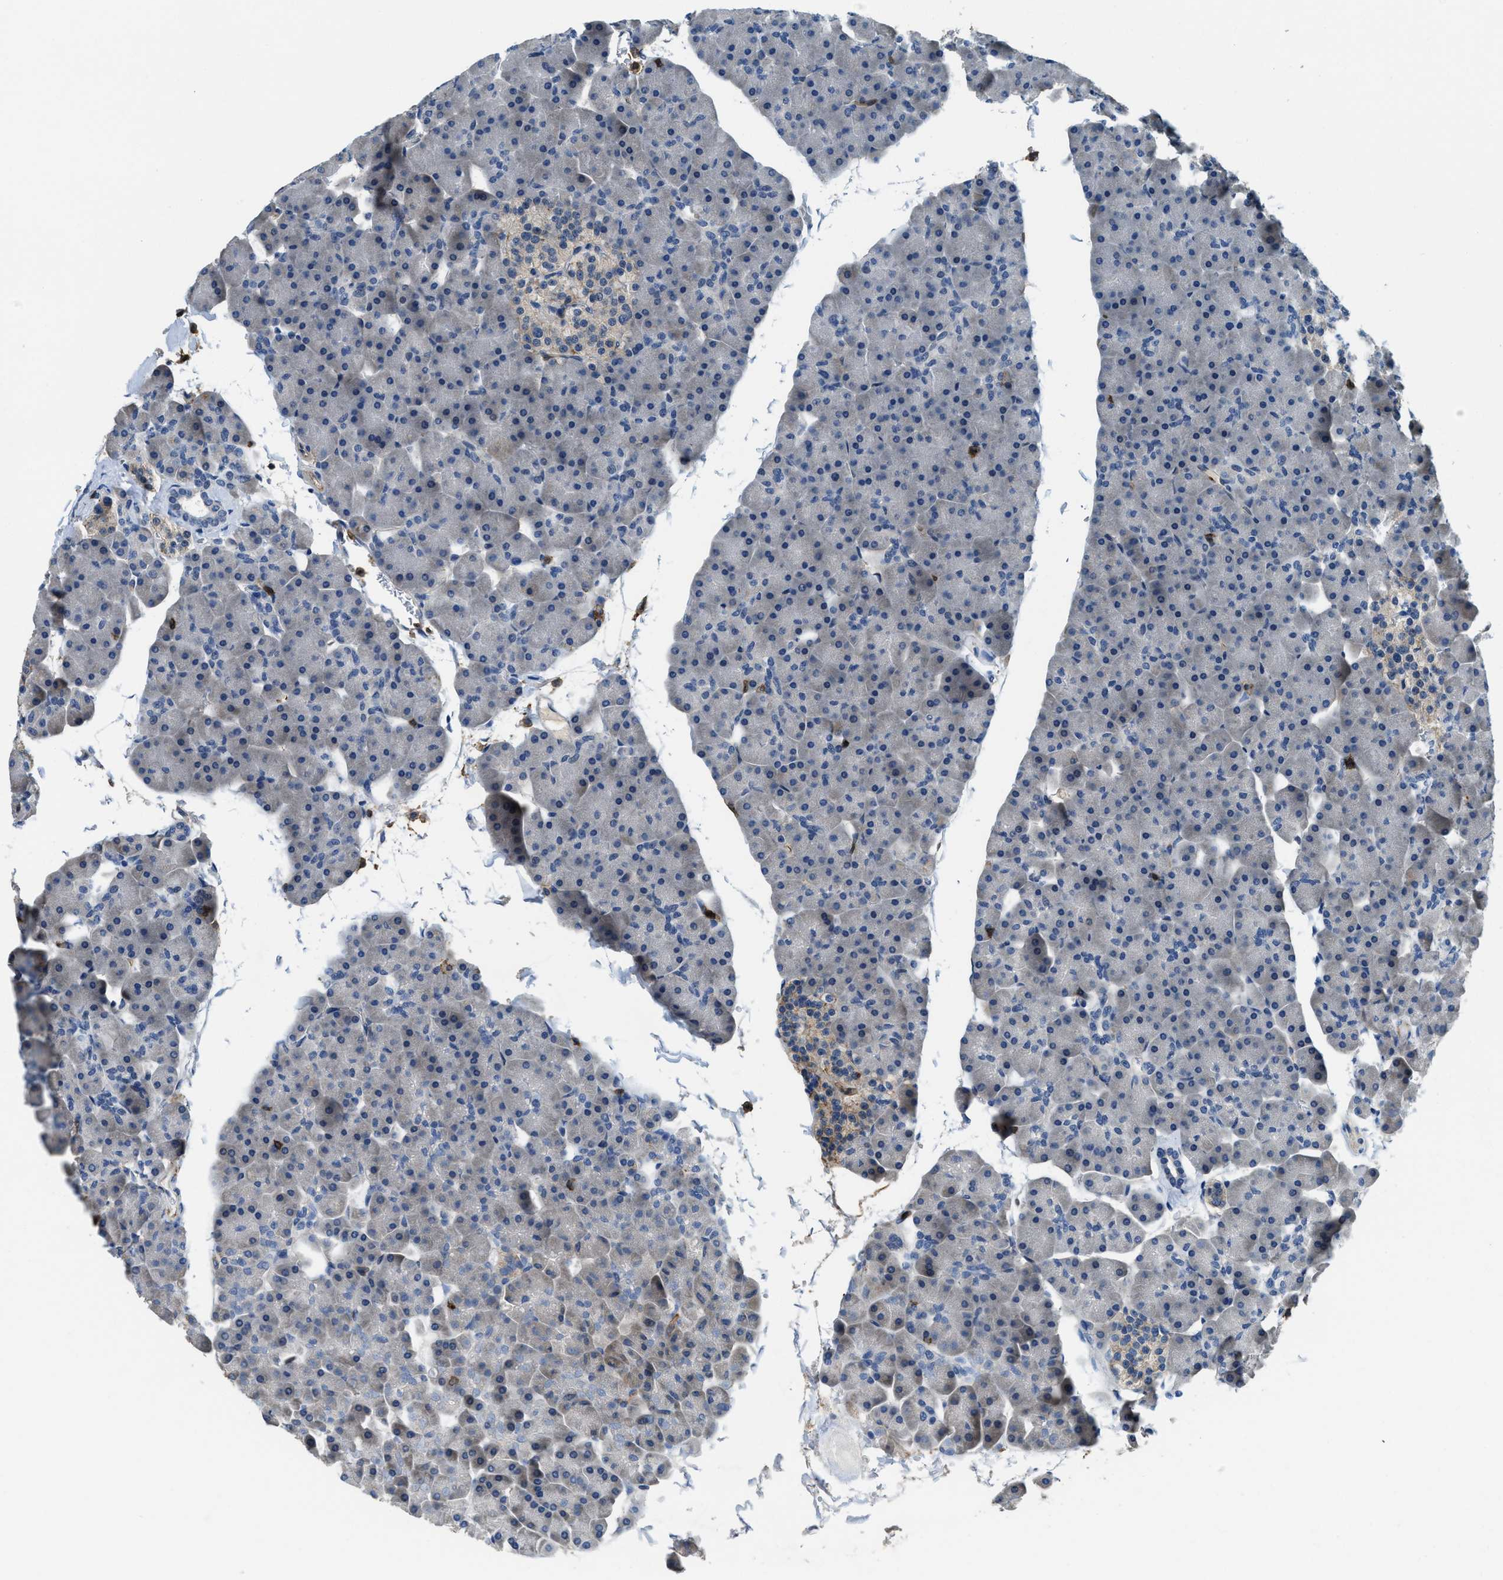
{"staining": {"intensity": "negative", "quantity": "none", "location": "none"}, "tissue": "pancreas", "cell_type": "Exocrine glandular cells", "image_type": "normal", "snomed": [{"axis": "morphology", "description": "Normal tissue, NOS"}, {"axis": "topography", "description": "Pancreas"}], "caption": "Exocrine glandular cells are negative for brown protein staining in benign pancreas. (Stains: DAB immunohistochemistry (IHC) with hematoxylin counter stain, Microscopy: brightfield microscopy at high magnification).", "gene": "MYO1G", "patient": {"sex": "male", "age": 35}}